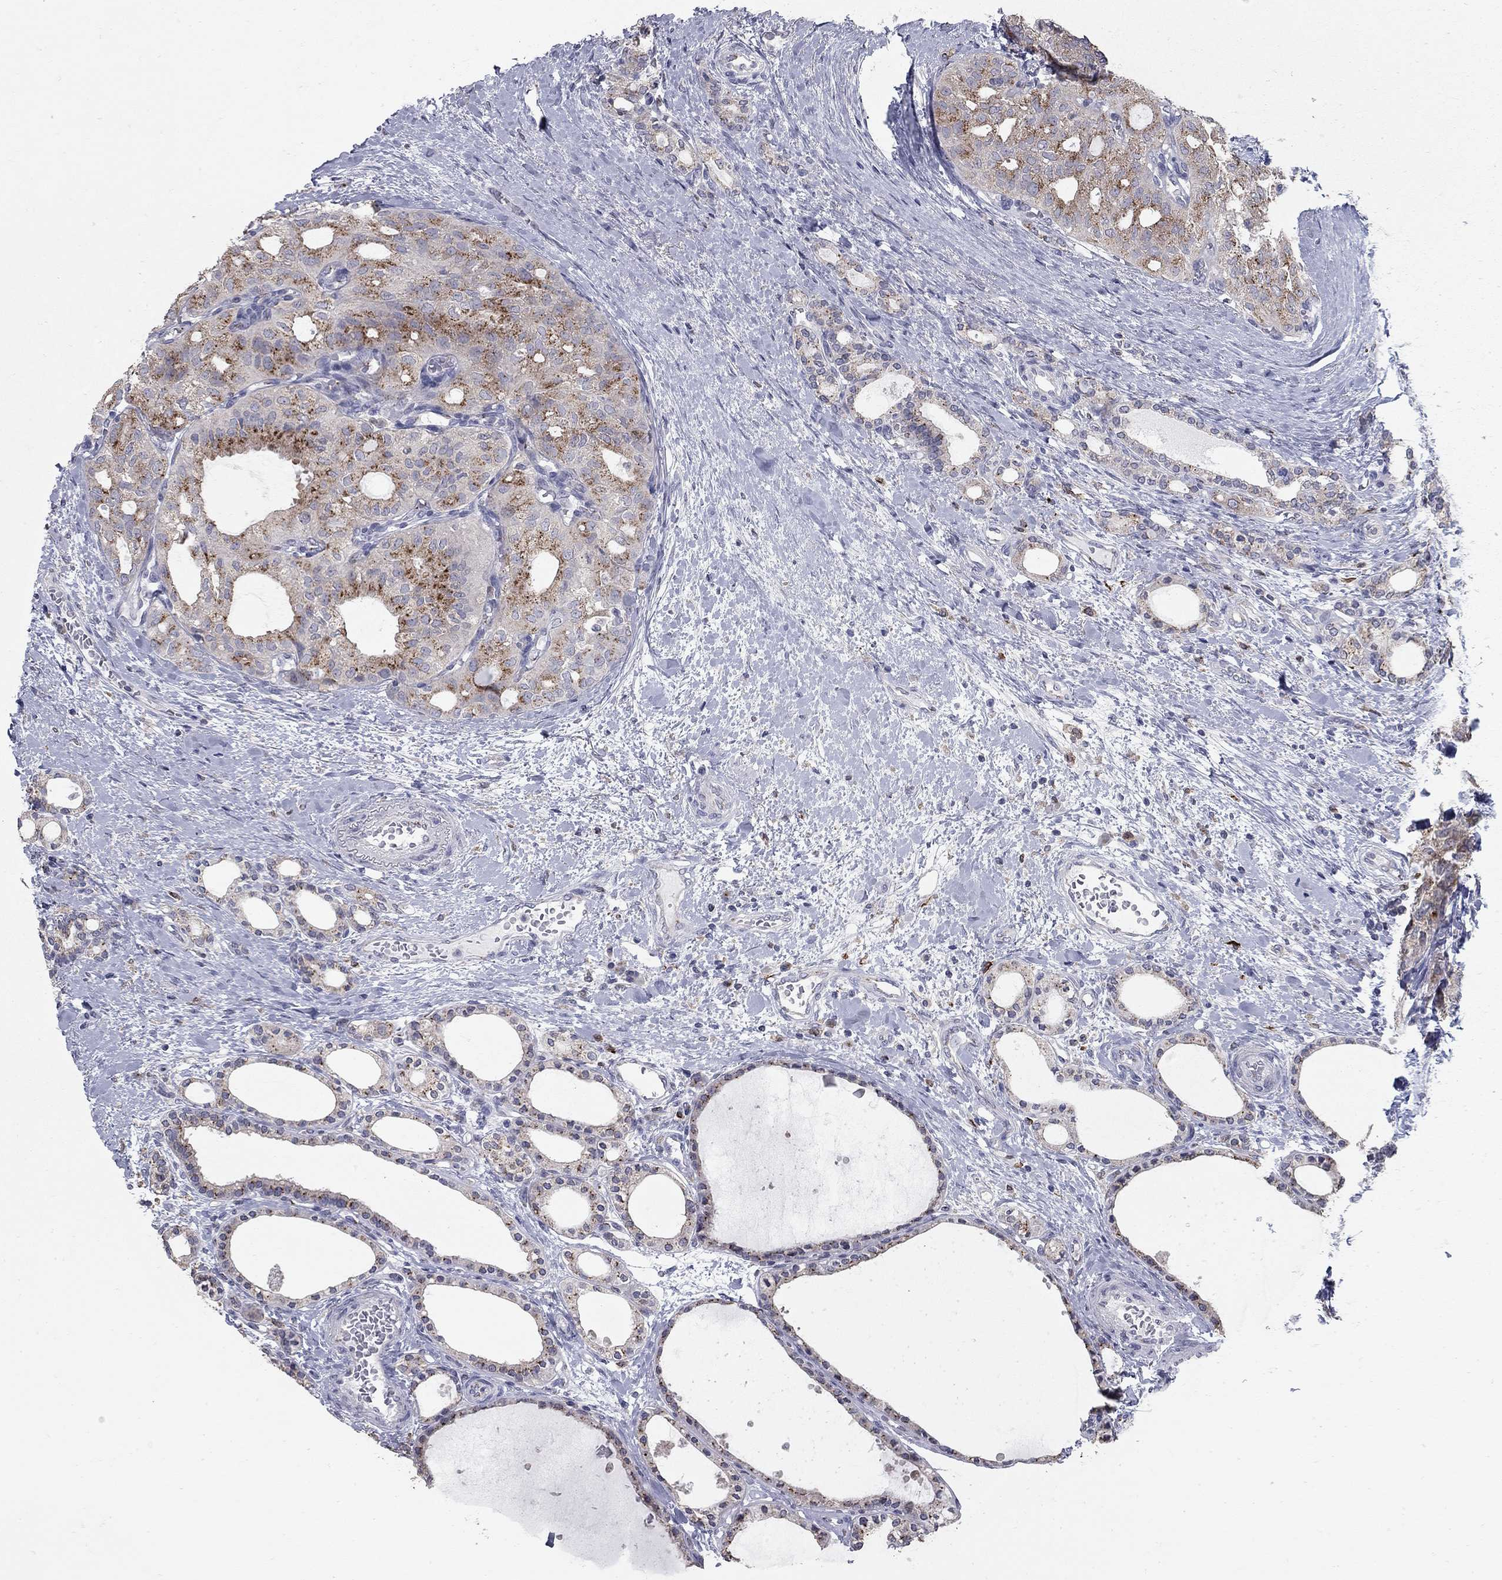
{"staining": {"intensity": "strong", "quantity": "25%-75%", "location": "cytoplasmic/membranous"}, "tissue": "thyroid cancer", "cell_type": "Tumor cells", "image_type": "cancer", "snomed": [{"axis": "morphology", "description": "Follicular adenoma carcinoma, NOS"}, {"axis": "topography", "description": "Thyroid gland"}], "caption": "Tumor cells reveal high levels of strong cytoplasmic/membranous positivity in about 25%-75% of cells in human follicular adenoma carcinoma (thyroid).", "gene": "KIAA0319L", "patient": {"sex": "male", "age": 75}}